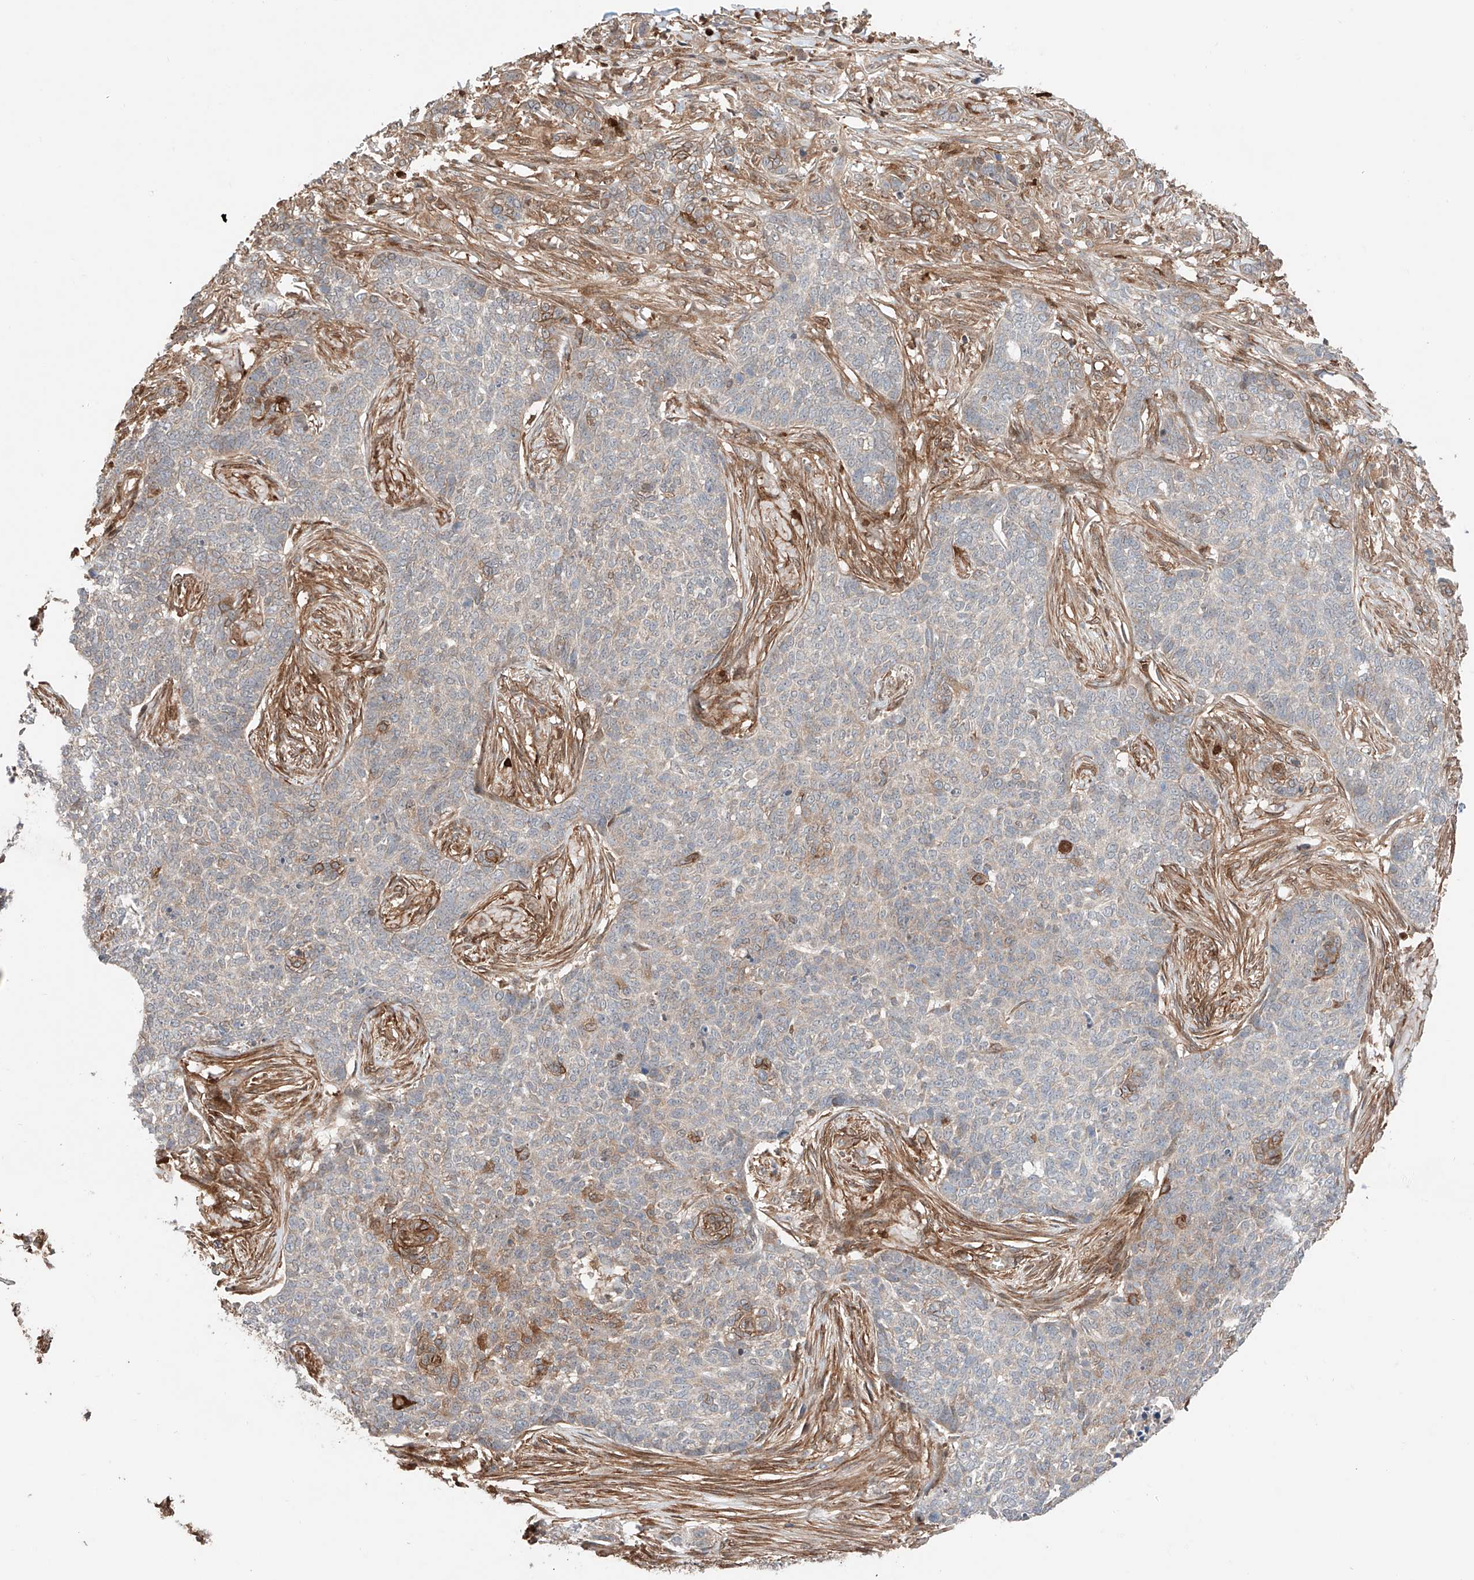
{"staining": {"intensity": "negative", "quantity": "none", "location": "none"}, "tissue": "skin cancer", "cell_type": "Tumor cells", "image_type": "cancer", "snomed": [{"axis": "morphology", "description": "Basal cell carcinoma"}, {"axis": "topography", "description": "Skin"}], "caption": "Tumor cells show no significant expression in skin cancer.", "gene": "IGSF22", "patient": {"sex": "male", "age": 85}}